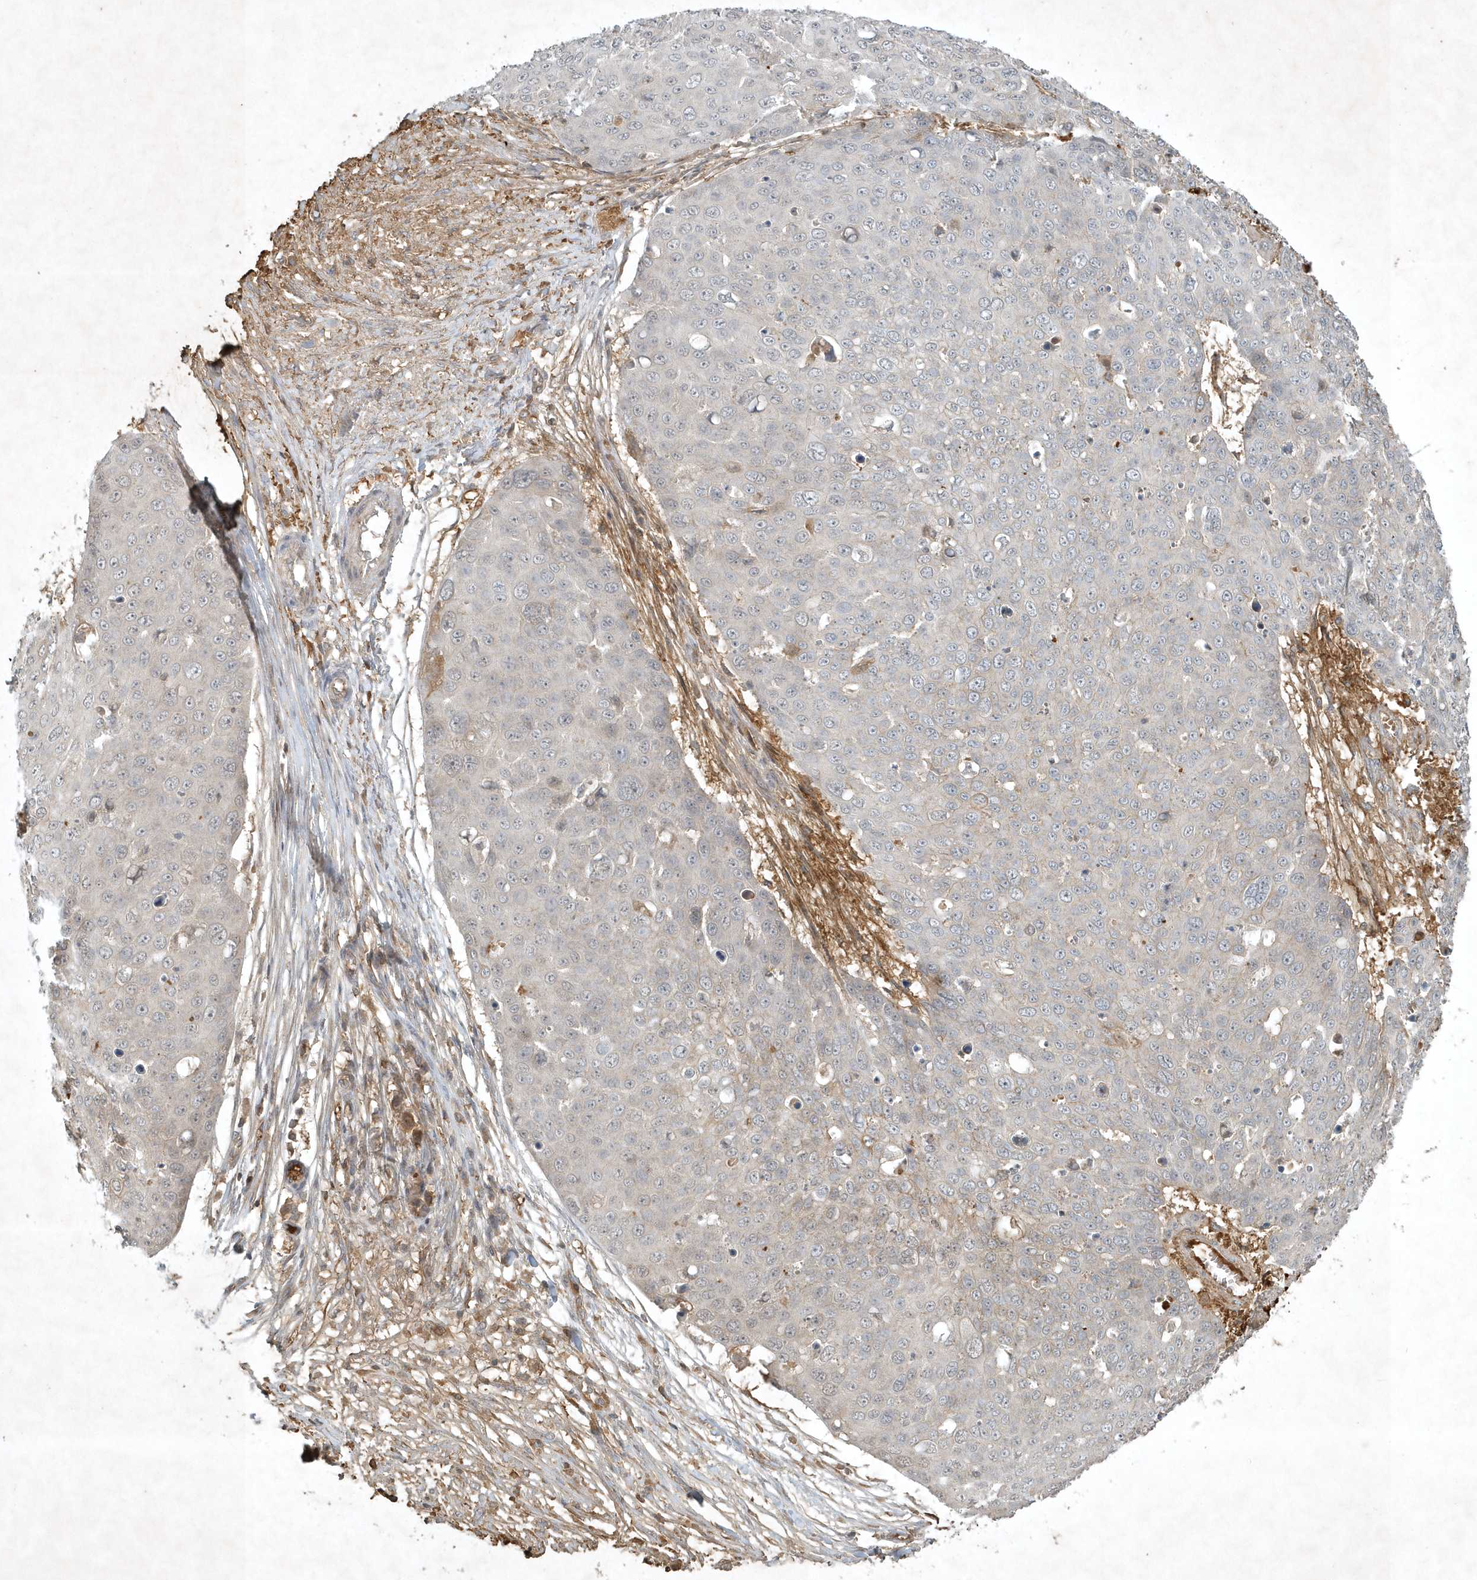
{"staining": {"intensity": "negative", "quantity": "none", "location": "none"}, "tissue": "skin cancer", "cell_type": "Tumor cells", "image_type": "cancer", "snomed": [{"axis": "morphology", "description": "Squamous cell carcinoma, NOS"}, {"axis": "topography", "description": "Skin"}], "caption": "IHC of squamous cell carcinoma (skin) reveals no expression in tumor cells. The staining was performed using DAB to visualize the protein expression in brown, while the nuclei were stained in blue with hematoxylin (Magnification: 20x).", "gene": "TNFAIP6", "patient": {"sex": "male", "age": 71}}